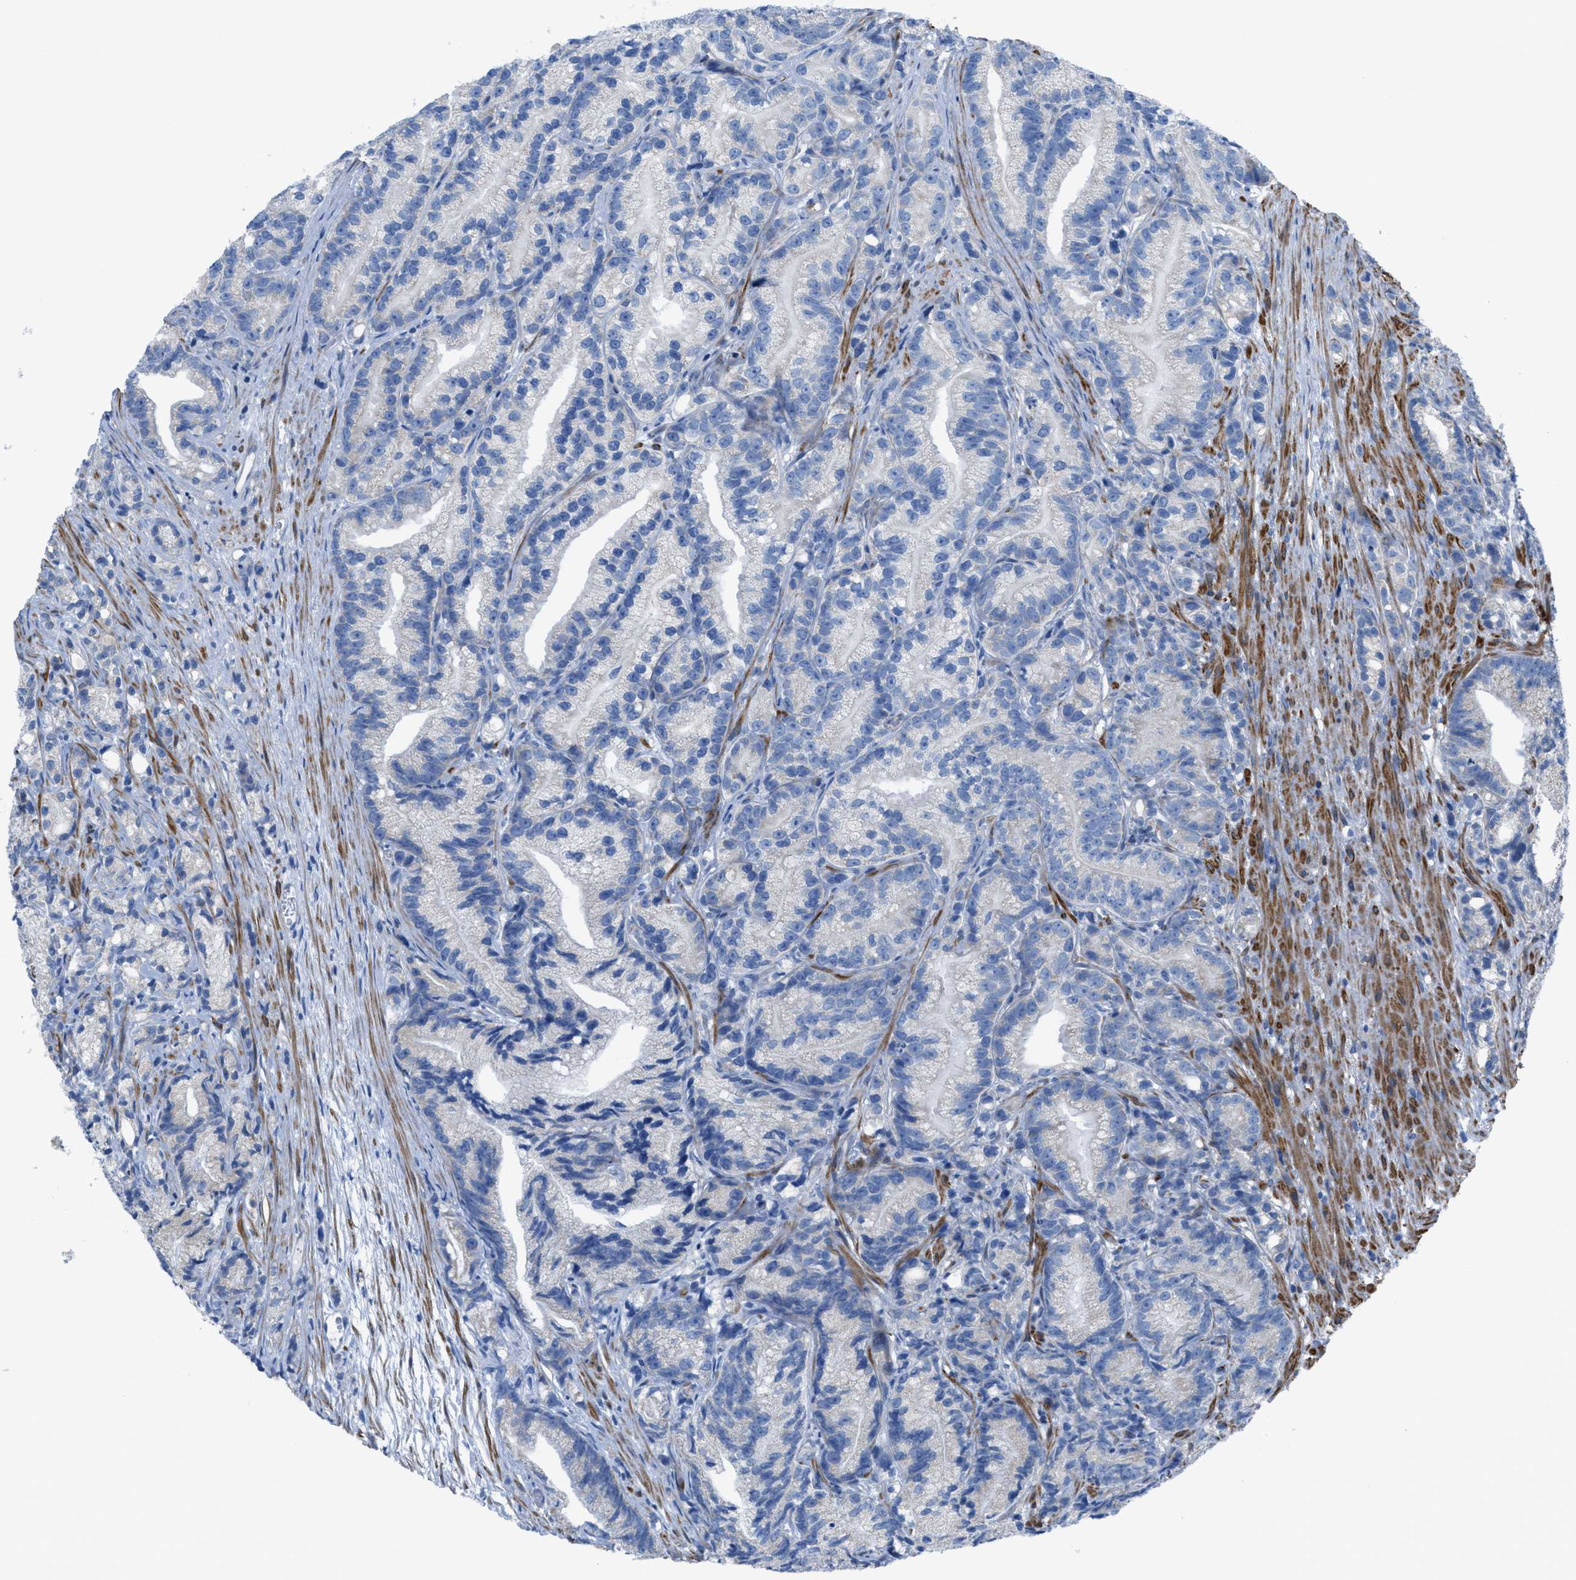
{"staining": {"intensity": "negative", "quantity": "none", "location": "none"}, "tissue": "prostate cancer", "cell_type": "Tumor cells", "image_type": "cancer", "snomed": [{"axis": "morphology", "description": "Adenocarcinoma, Low grade"}, {"axis": "topography", "description": "Prostate"}], "caption": "This is a micrograph of IHC staining of prostate adenocarcinoma (low-grade), which shows no positivity in tumor cells.", "gene": "KCNH7", "patient": {"sex": "male", "age": 89}}